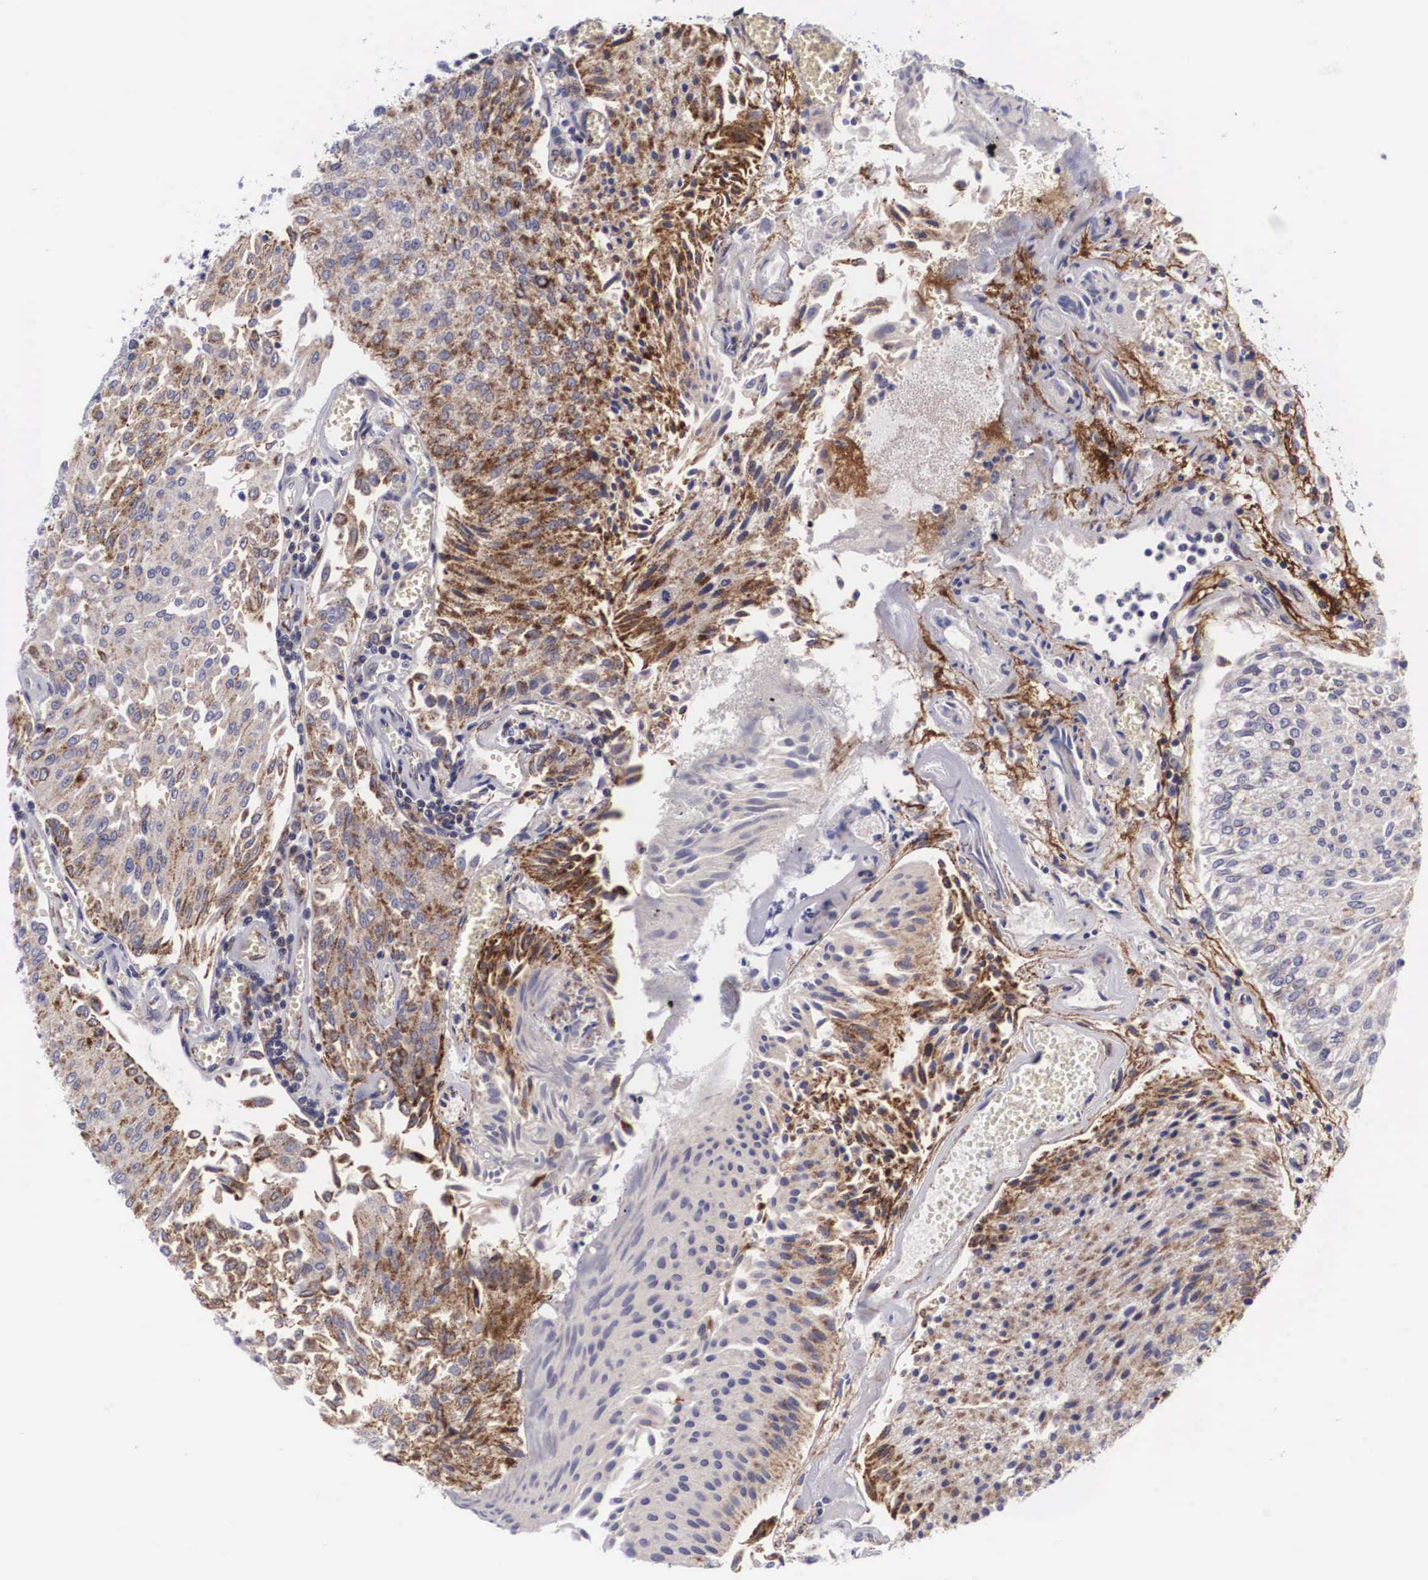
{"staining": {"intensity": "moderate", "quantity": ">75%", "location": "cytoplasmic/membranous"}, "tissue": "urothelial cancer", "cell_type": "Tumor cells", "image_type": "cancer", "snomed": [{"axis": "morphology", "description": "Urothelial carcinoma, Low grade"}, {"axis": "topography", "description": "Urinary bladder"}], "caption": "Urothelial cancer was stained to show a protein in brown. There is medium levels of moderate cytoplasmic/membranous staining in approximately >75% of tumor cells.", "gene": "EMID1", "patient": {"sex": "male", "age": 86}}